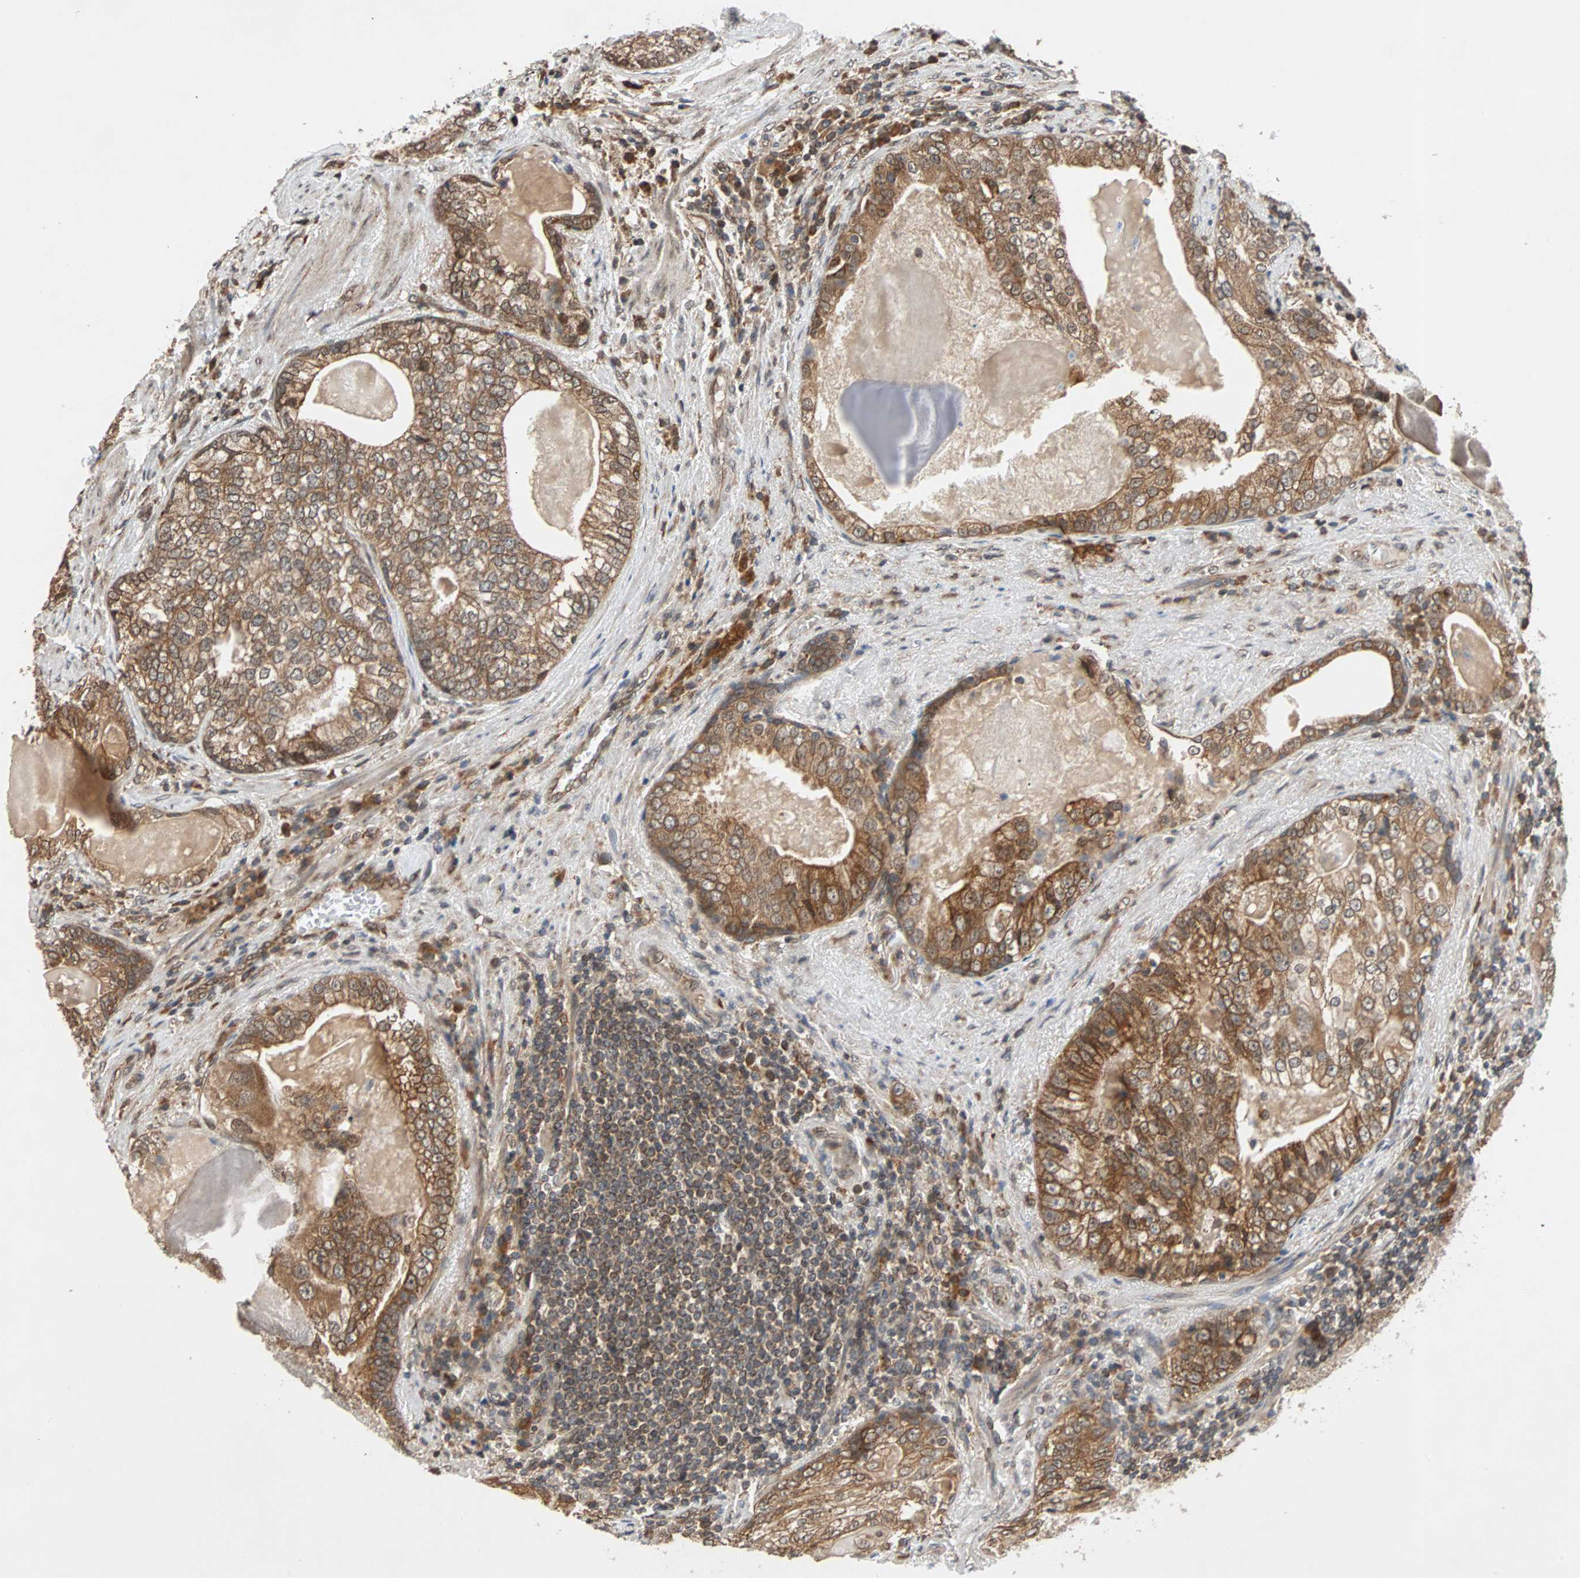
{"staining": {"intensity": "moderate", "quantity": ">75%", "location": "cytoplasmic/membranous"}, "tissue": "prostate cancer", "cell_type": "Tumor cells", "image_type": "cancer", "snomed": [{"axis": "morphology", "description": "Adenocarcinoma, High grade"}, {"axis": "topography", "description": "Prostate"}], "caption": "A photomicrograph of human adenocarcinoma (high-grade) (prostate) stained for a protein reveals moderate cytoplasmic/membranous brown staining in tumor cells. (DAB (3,3'-diaminobenzidine) IHC with brightfield microscopy, high magnification).", "gene": "AUP1", "patient": {"sex": "male", "age": 66}}